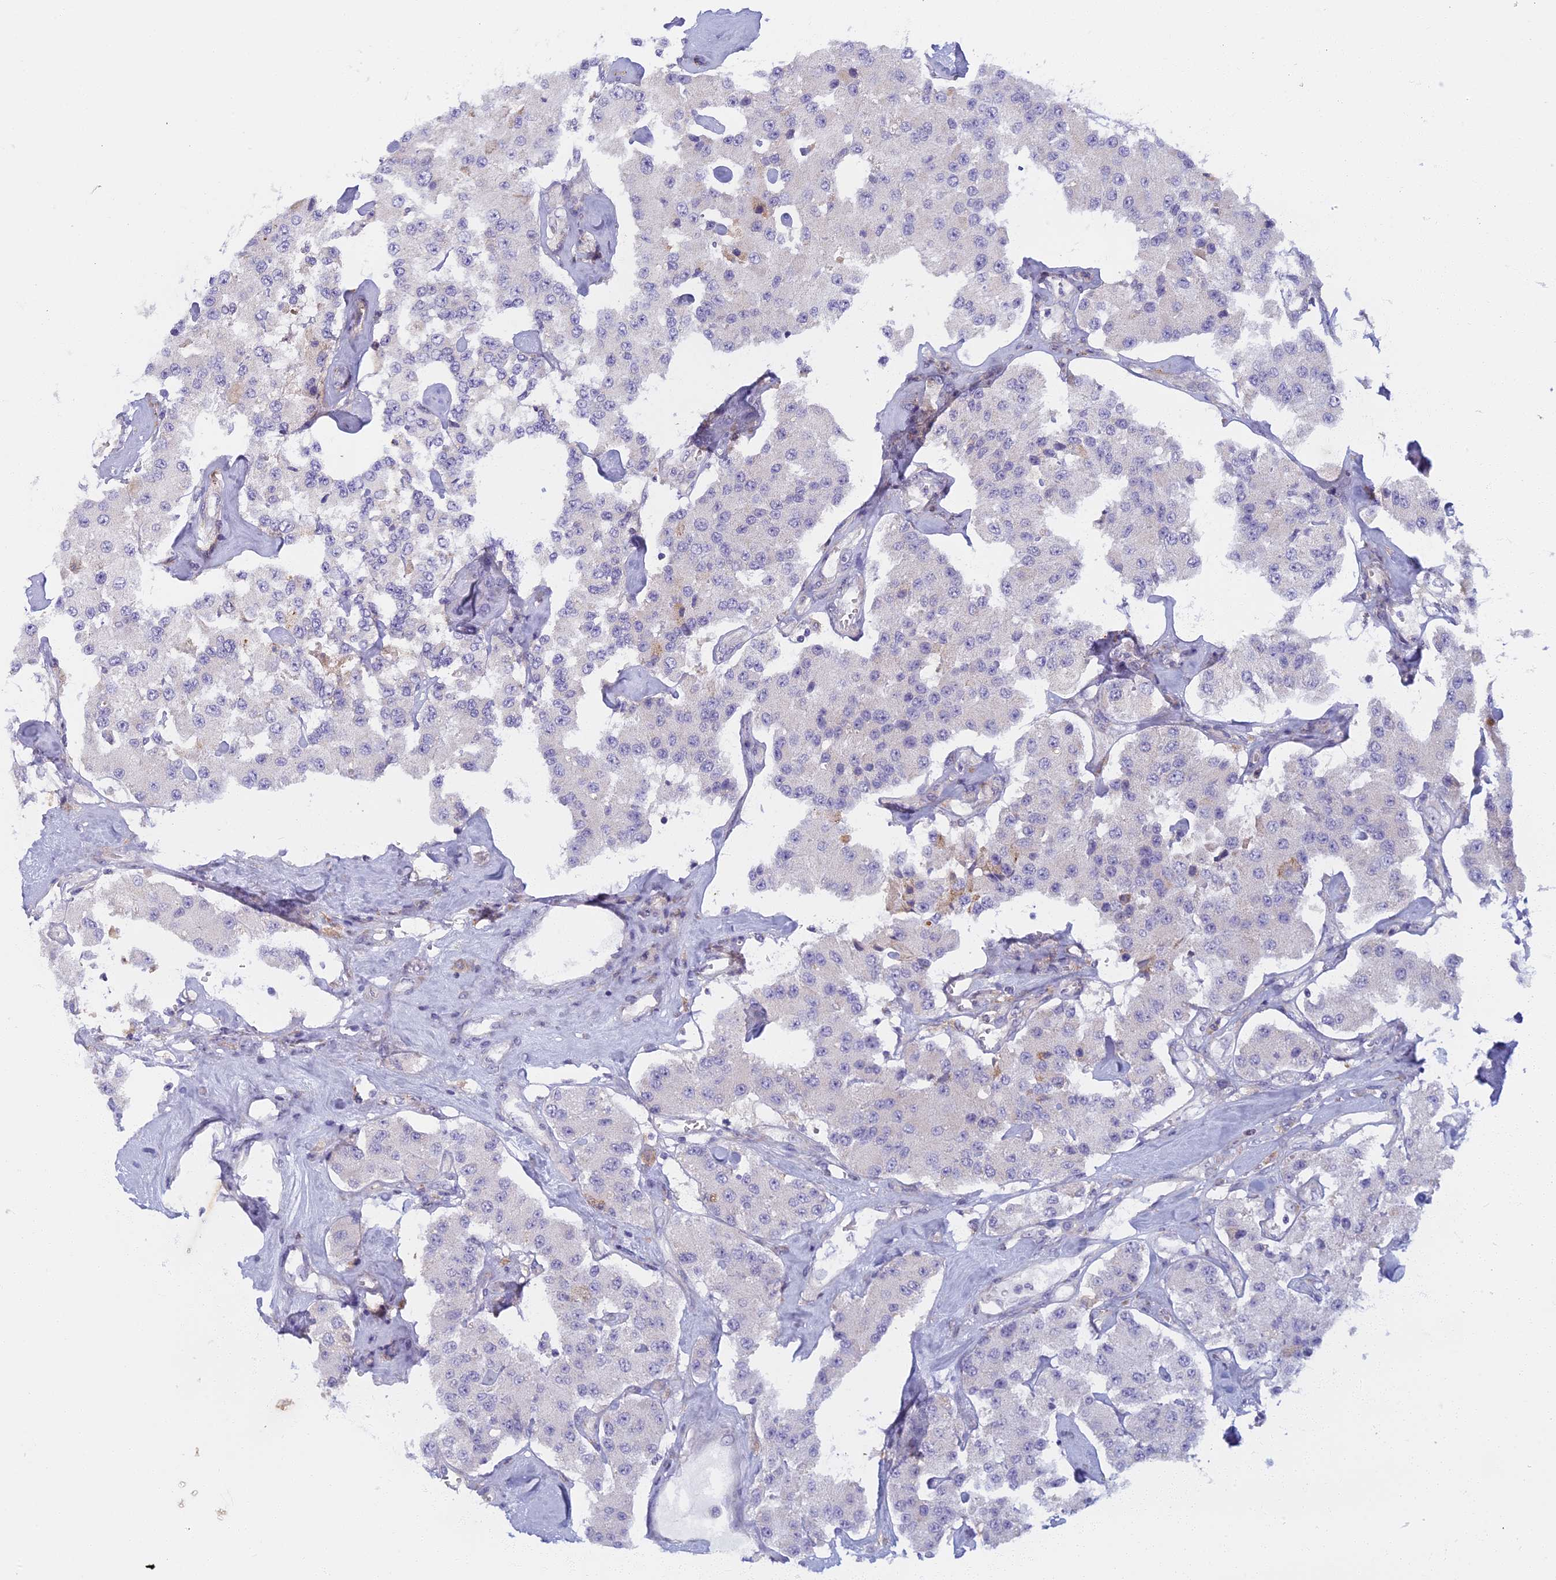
{"staining": {"intensity": "negative", "quantity": "none", "location": "none"}, "tissue": "carcinoid", "cell_type": "Tumor cells", "image_type": "cancer", "snomed": [{"axis": "morphology", "description": "Carcinoid, malignant, NOS"}, {"axis": "topography", "description": "Pancreas"}], "caption": "IHC photomicrograph of neoplastic tissue: carcinoid stained with DAB exhibits no significant protein positivity in tumor cells.", "gene": "DDX51", "patient": {"sex": "male", "age": 41}}